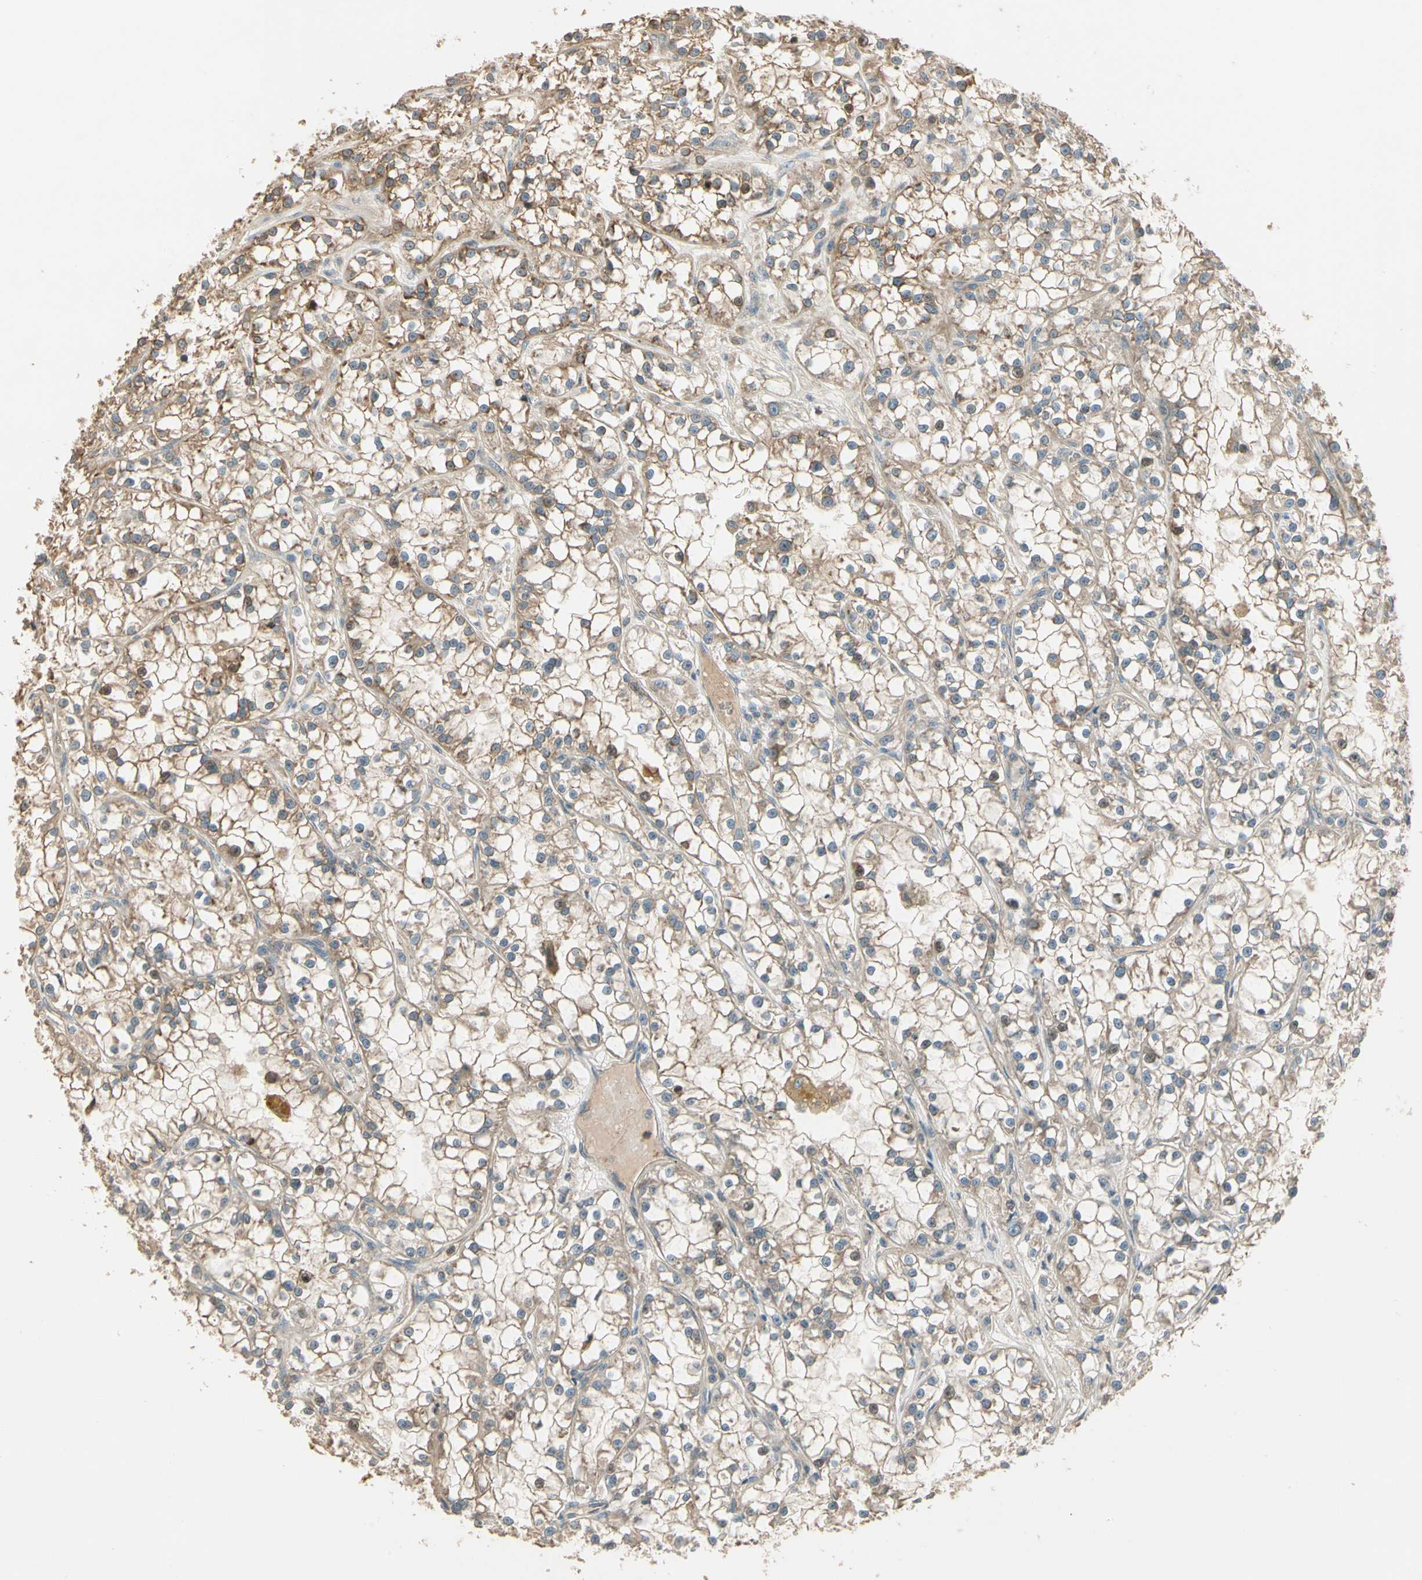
{"staining": {"intensity": "weak", "quantity": ">75%", "location": "cytoplasmic/membranous"}, "tissue": "renal cancer", "cell_type": "Tumor cells", "image_type": "cancer", "snomed": [{"axis": "morphology", "description": "Adenocarcinoma, NOS"}, {"axis": "topography", "description": "Kidney"}], "caption": "Renal cancer stained with DAB (3,3'-diaminobenzidine) IHC exhibits low levels of weak cytoplasmic/membranous staining in about >75% of tumor cells.", "gene": "TNFRSF21", "patient": {"sex": "female", "age": 52}}